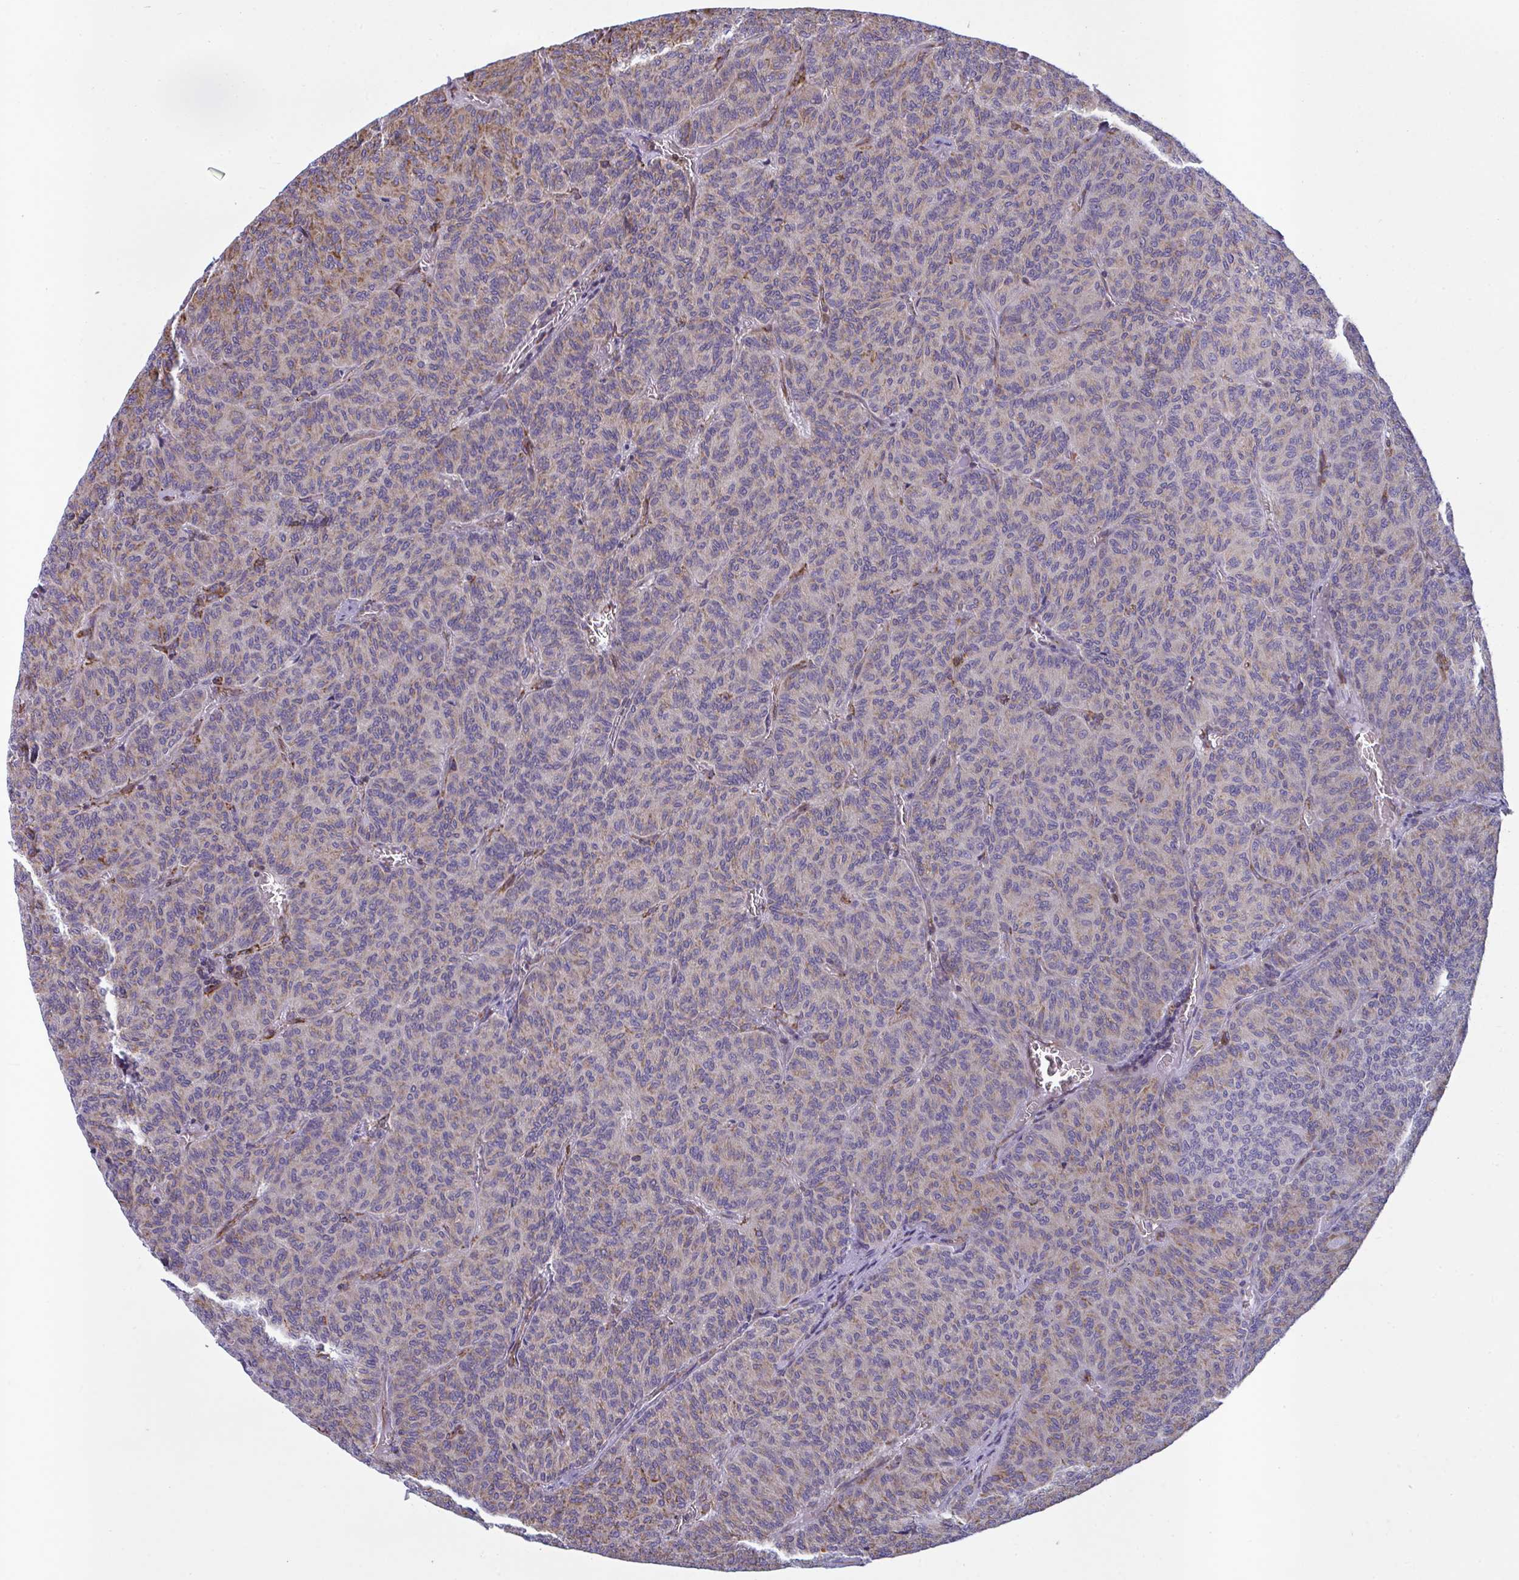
{"staining": {"intensity": "weak", "quantity": "25%-75%", "location": "cytoplasmic/membranous"}, "tissue": "carcinoid", "cell_type": "Tumor cells", "image_type": "cancer", "snomed": [{"axis": "morphology", "description": "Carcinoid, malignant, NOS"}, {"axis": "topography", "description": "Lung"}], "caption": "The photomicrograph exhibits a brown stain indicating the presence of a protein in the cytoplasmic/membranous of tumor cells in carcinoid (malignant).", "gene": "PEAK3", "patient": {"sex": "male", "age": 61}}